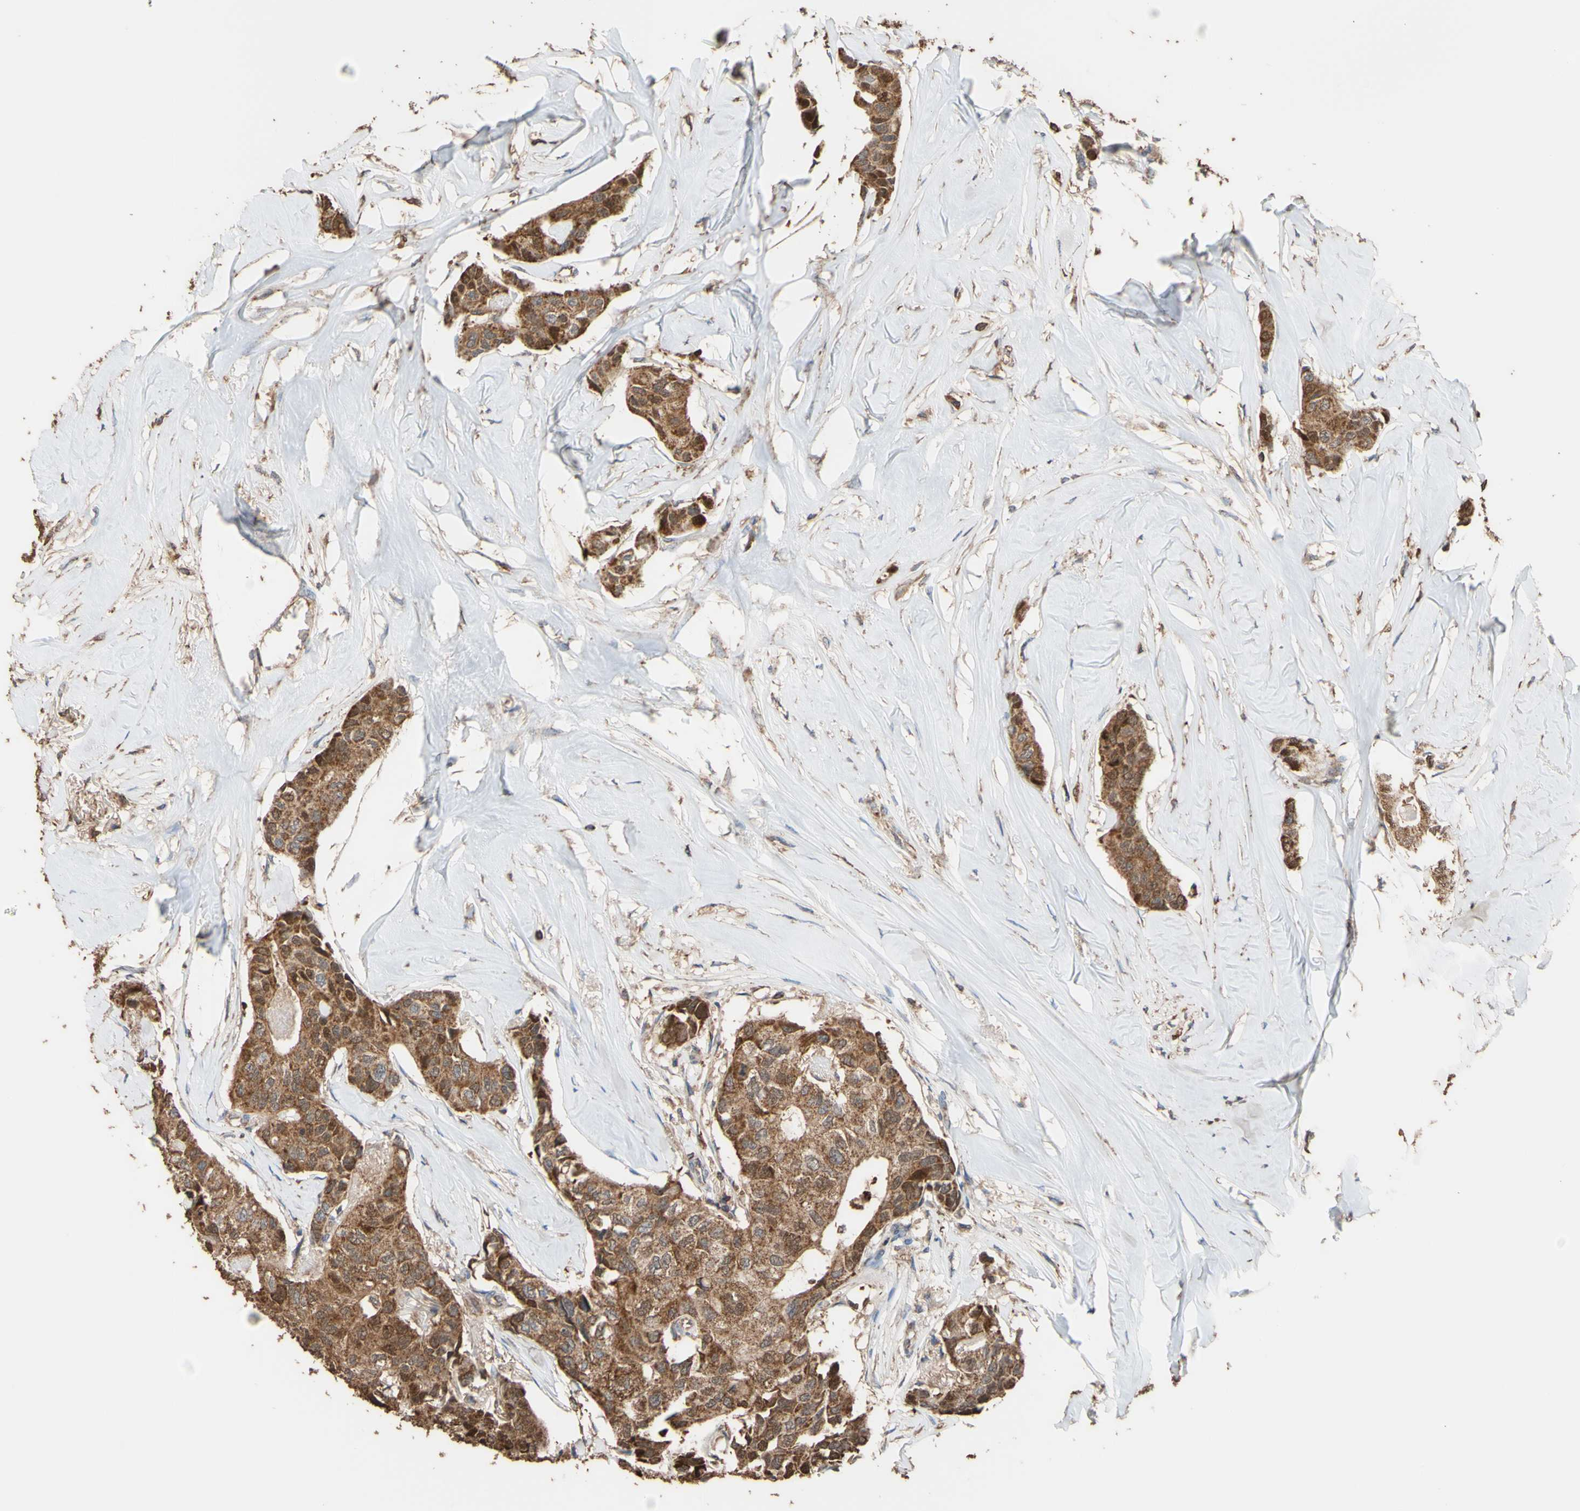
{"staining": {"intensity": "moderate", "quantity": ">75%", "location": "cytoplasmic/membranous"}, "tissue": "breast cancer", "cell_type": "Tumor cells", "image_type": "cancer", "snomed": [{"axis": "morphology", "description": "Duct carcinoma"}, {"axis": "topography", "description": "Breast"}], "caption": "There is medium levels of moderate cytoplasmic/membranous staining in tumor cells of breast cancer (invasive ductal carcinoma), as demonstrated by immunohistochemical staining (brown color).", "gene": "ALDH9A1", "patient": {"sex": "female", "age": 80}}